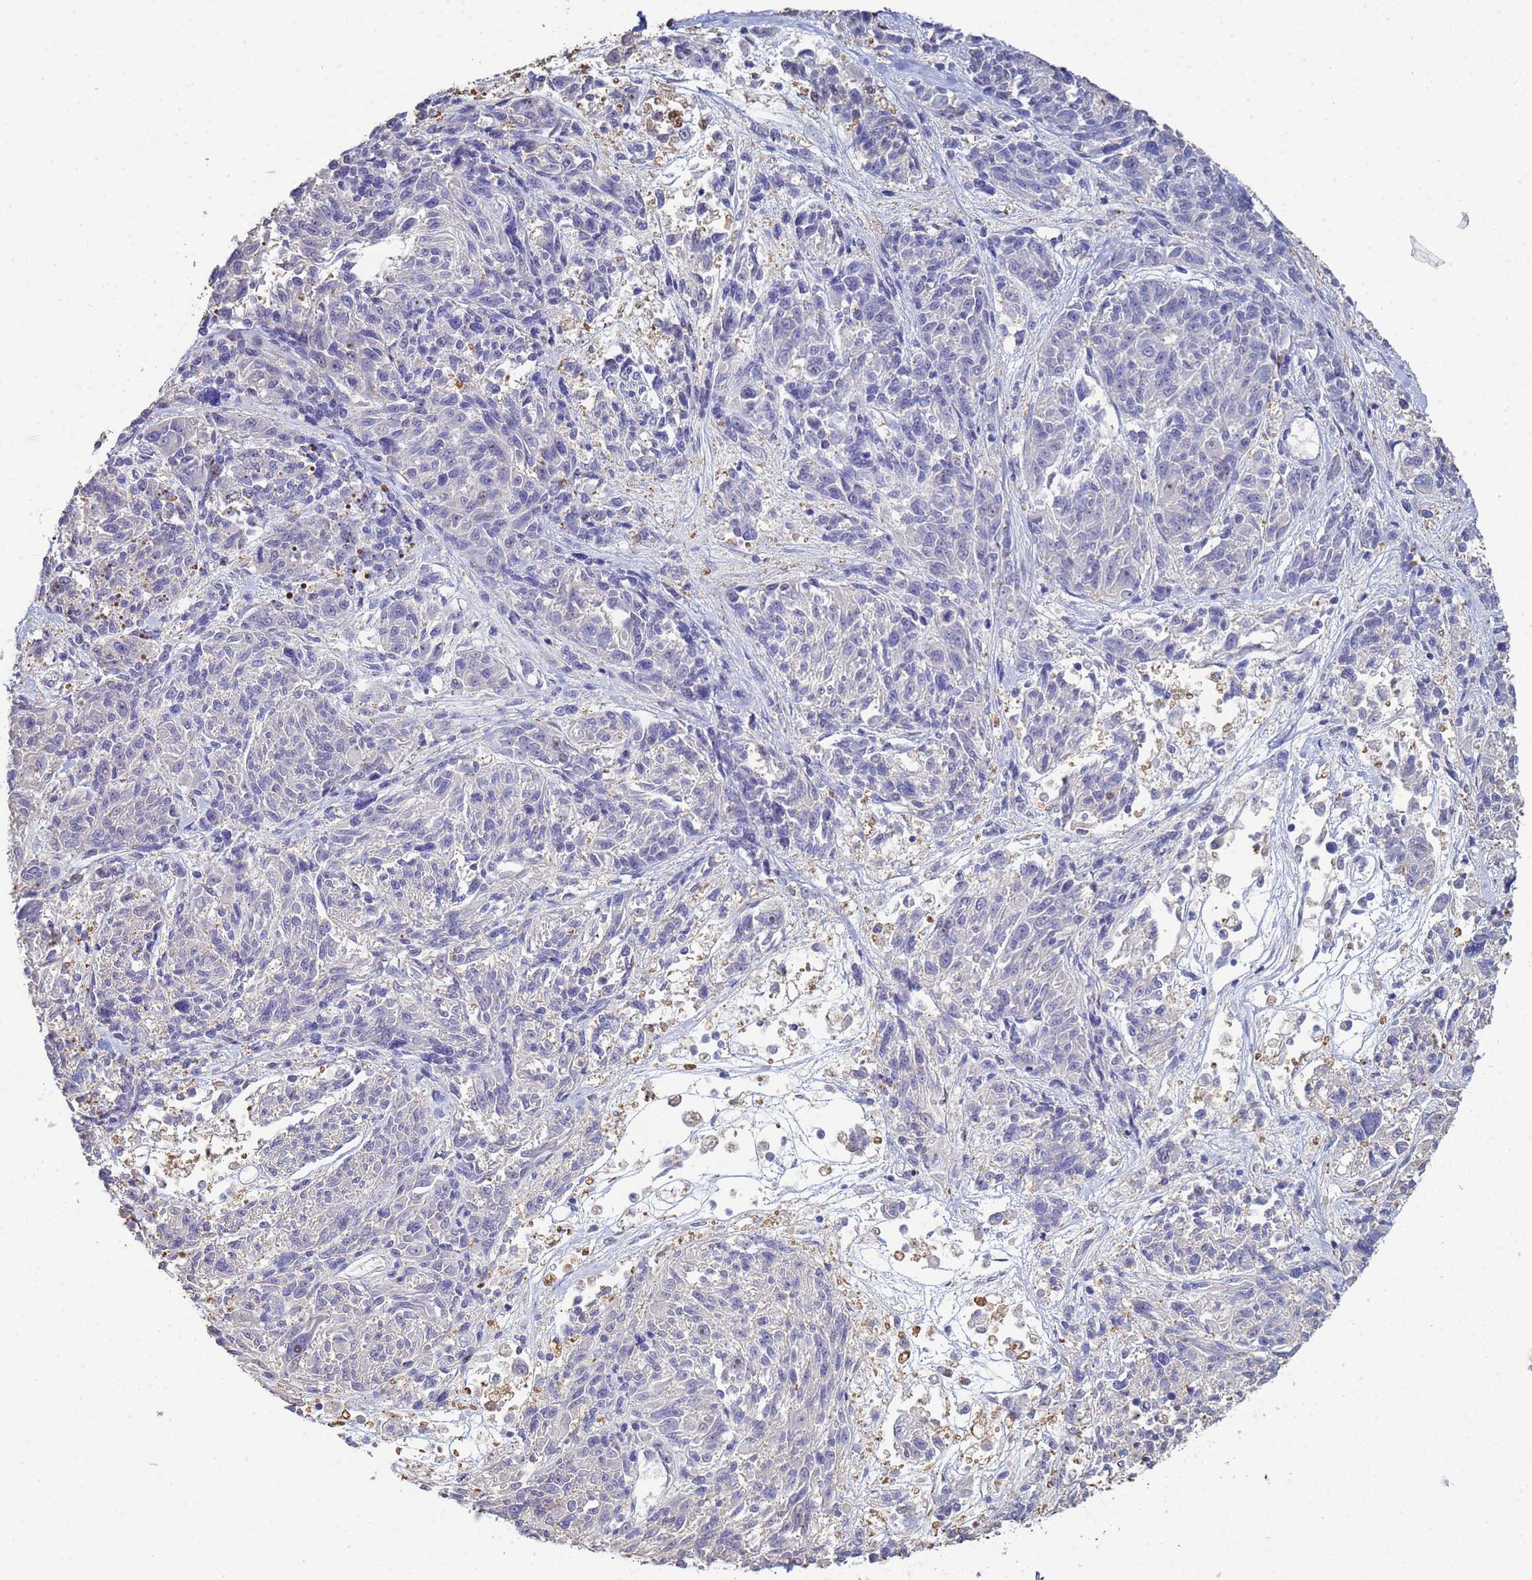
{"staining": {"intensity": "negative", "quantity": "none", "location": "none"}, "tissue": "melanoma", "cell_type": "Tumor cells", "image_type": "cancer", "snomed": [{"axis": "morphology", "description": "Malignant melanoma, NOS"}, {"axis": "topography", "description": "Skin"}], "caption": "Tumor cells show no significant protein staining in melanoma.", "gene": "PPP6R1", "patient": {"sex": "male", "age": 53}}